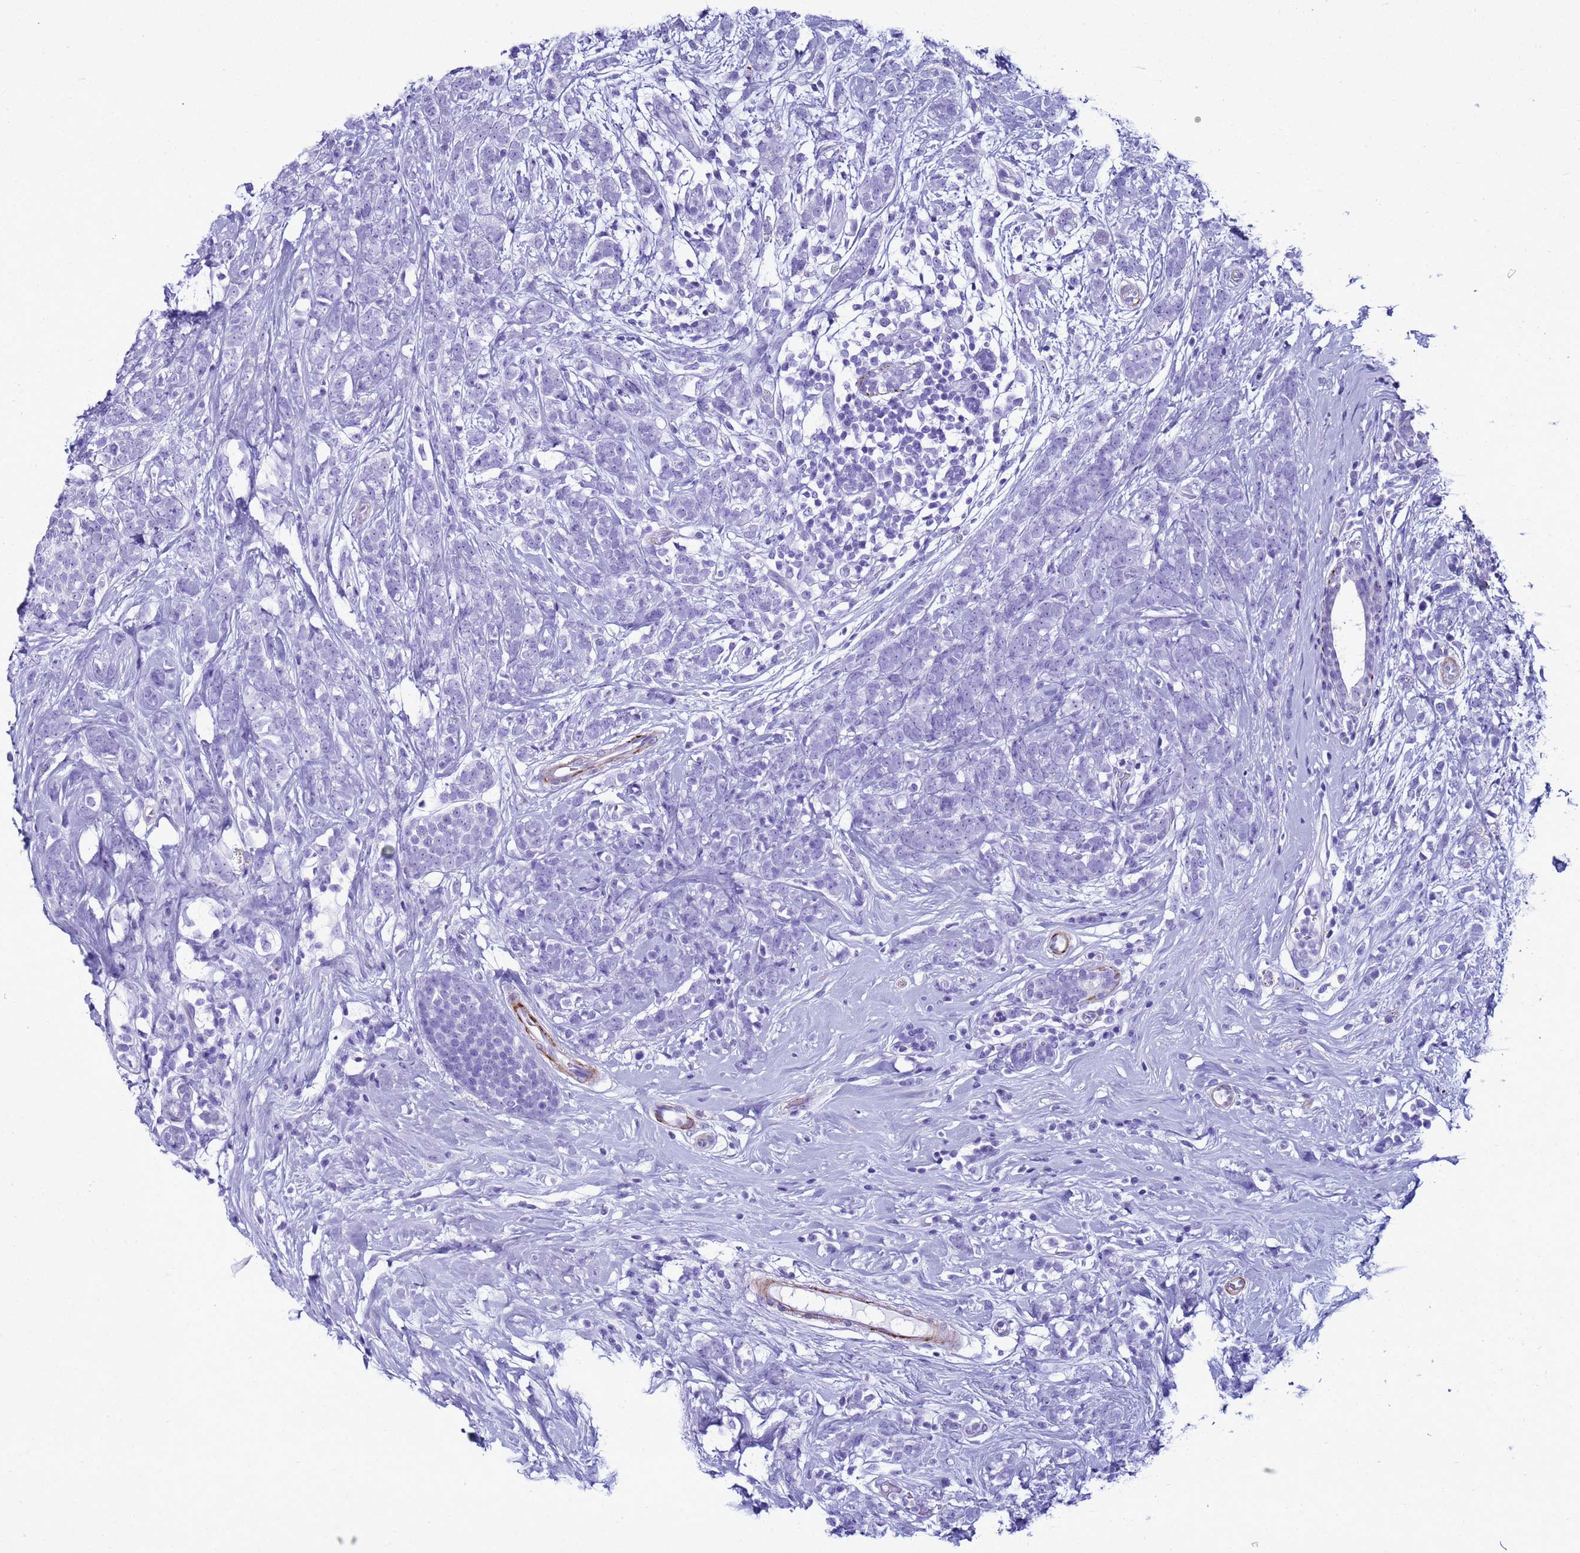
{"staining": {"intensity": "negative", "quantity": "none", "location": "none"}, "tissue": "breast cancer", "cell_type": "Tumor cells", "image_type": "cancer", "snomed": [{"axis": "morphology", "description": "Lobular carcinoma"}, {"axis": "topography", "description": "Breast"}], "caption": "Immunohistochemistry photomicrograph of human breast cancer stained for a protein (brown), which displays no positivity in tumor cells. (DAB (3,3'-diaminobenzidine) immunohistochemistry (IHC), high magnification).", "gene": "LCMT1", "patient": {"sex": "female", "age": 58}}